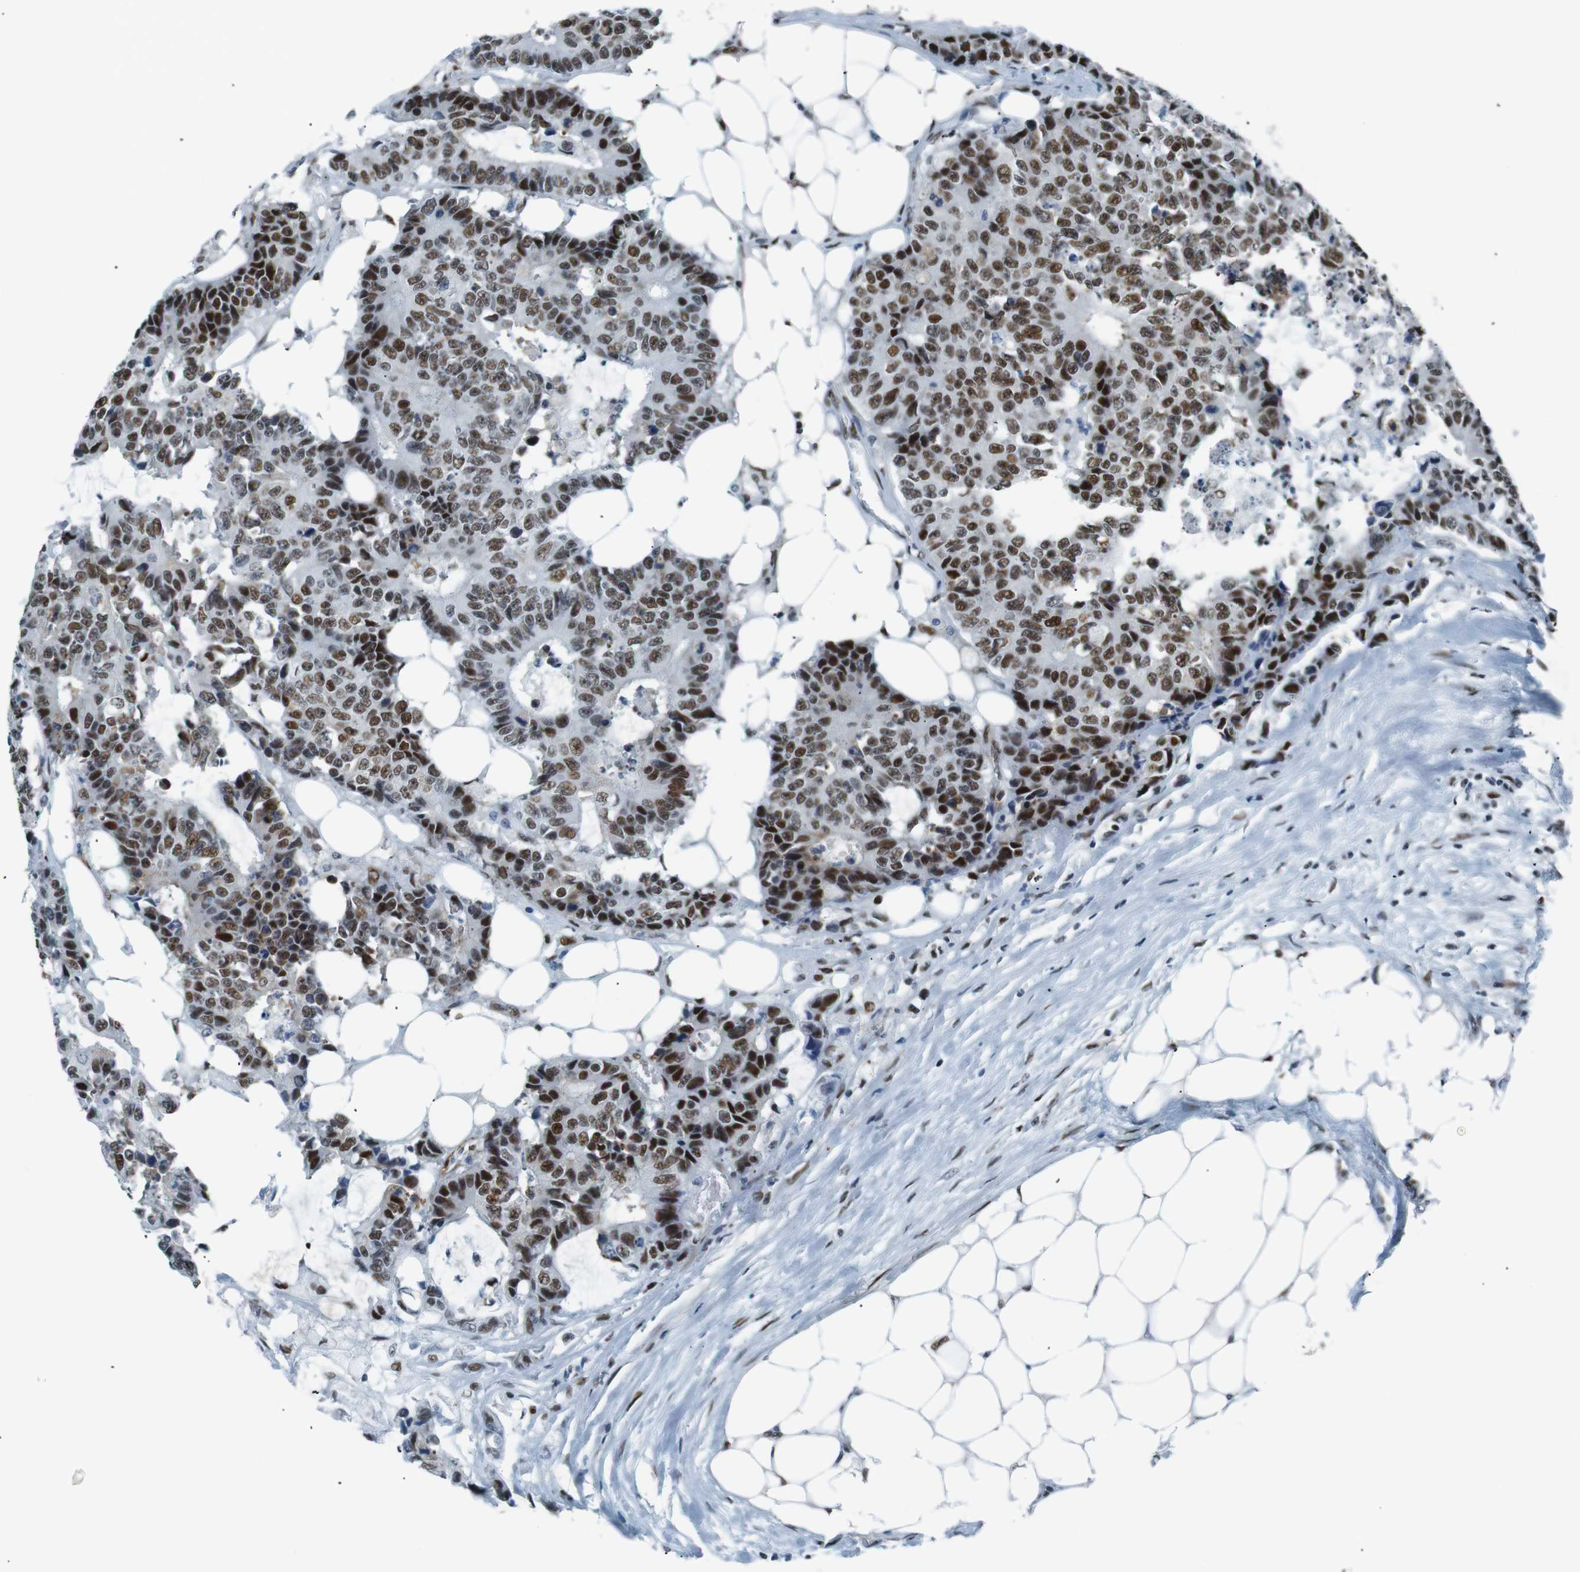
{"staining": {"intensity": "moderate", "quantity": ">75%", "location": "nuclear"}, "tissue": "colorectal cancer", "cell_type": "Tumor cells", "image_type": "cancer", "snomed": [{"axis": "morphology", "description": "Adenocarcinoma, NOS"}, {"axis": "topography", "description": "Colon"}], "caption": "Colorectal cancer (adenocarcinoma) stained with a brown dye exhibits moderate nuclear positive staining in approximately >75% of tumor cells.", "gene": "HEXIM1", "patient": {"sex": "female", "age": 86}}